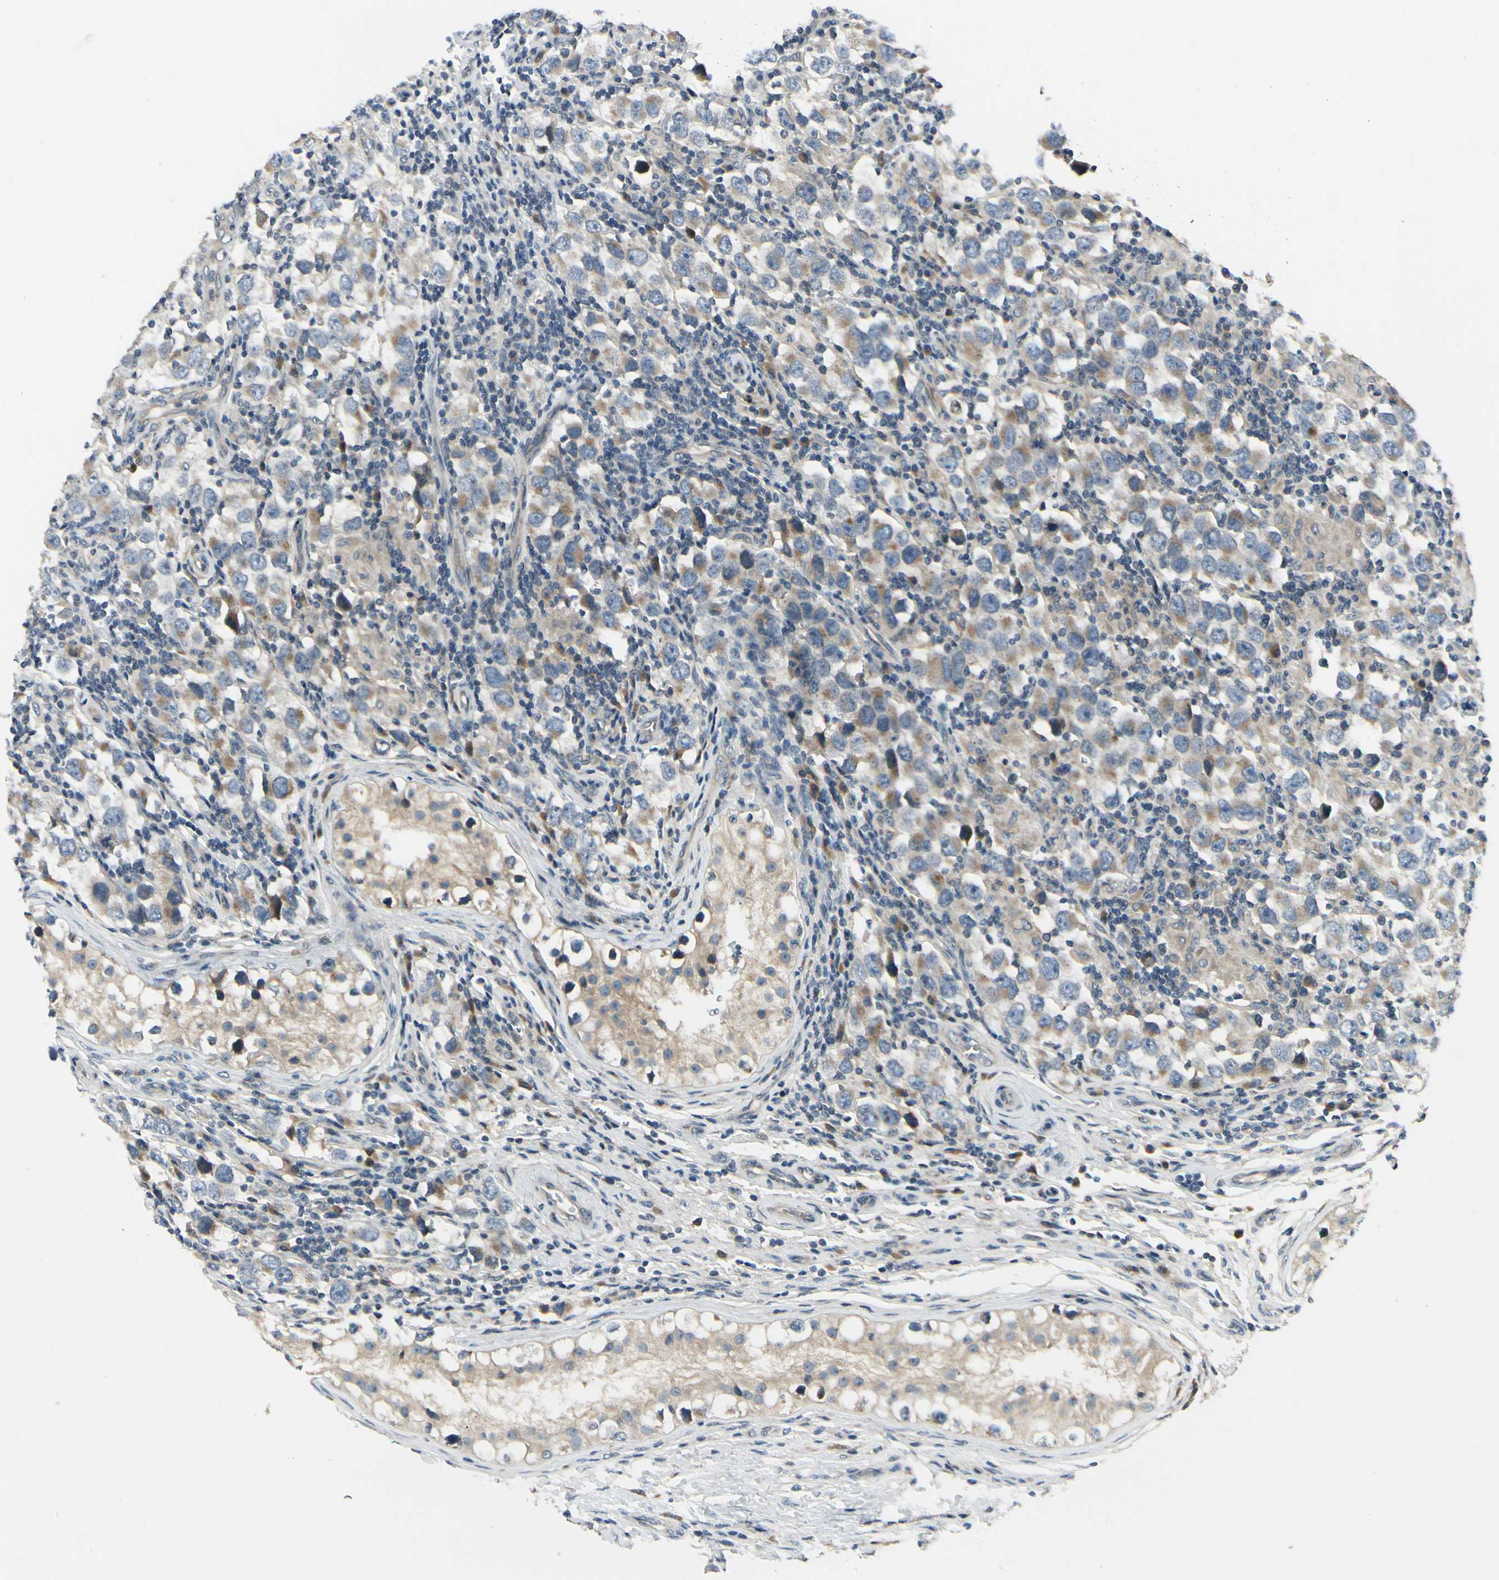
{"staining": {"intensity": "moderate", "quantity": "25%-75%", "location": "cytoplasmic/membranous"}, "tissue": "testis cancer", "cell_type": "Tumor cells", "image_type": "cancer", "snomed": [{"axis": "morphology", "description": "Carcinoma, Embryonal, NOS"}, {"axis": "topography", "description": "Testis"}], "caption": "DAB (3,3'-diaminobenzidine) immunohistochemical staining of testis cancer demonstrates moderate cytoplasmic/membranous protein expression in about 25%-75% of tumor cells.", "gene": "BNIP1", "patient": {"sex": "male", "age": 21}}